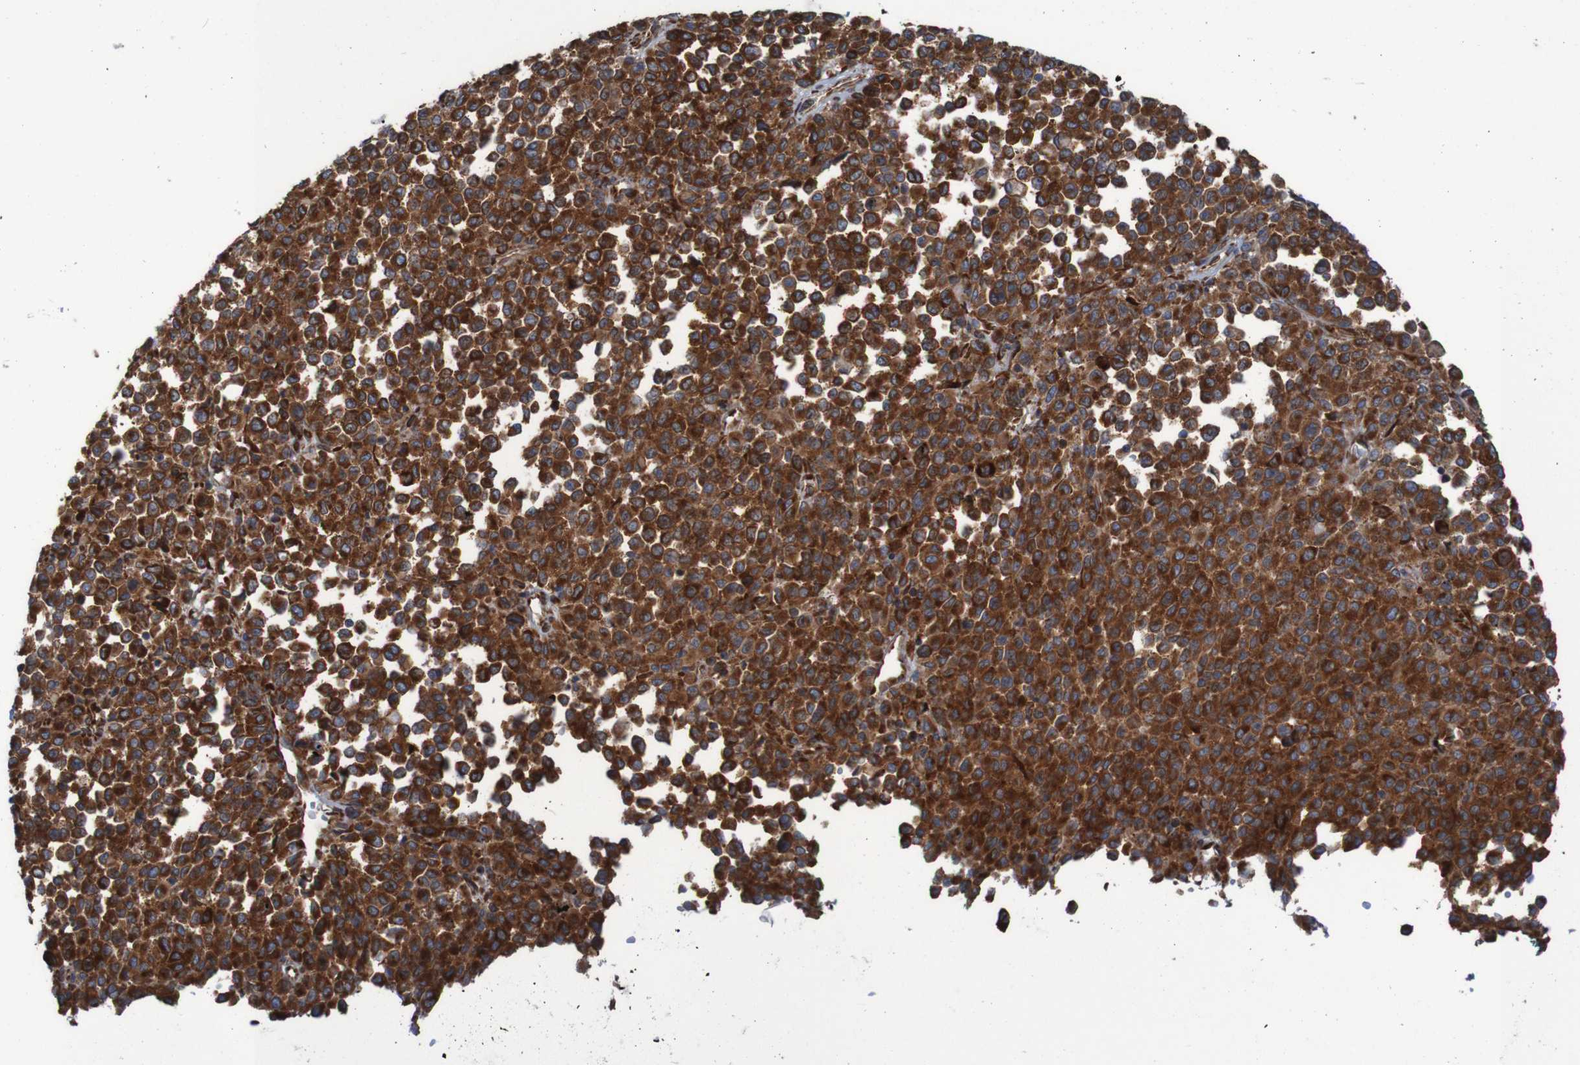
{"staining": {"intensity": "strong", "quantity": ">75%", "location": "cytoplasmic/membranous"}, "tissue": "melanoma", "cell_type": "Tumor cells", "image_type": "cancer", "snomed": [{"axis": "morphology", "description": "Malignant melanoma, Metastatic site"}, {"axis": "topography", "description": "Pancreas"}], "caption": "IHC (DAB (3,3'-diaminobenzidine)) staining of melanoma exhibits strong cytoplasmic/membranous protein staining in about >75% of tumor cells.", "gene": "RPL10", "patient": {"sex": "female", "age": 30}}